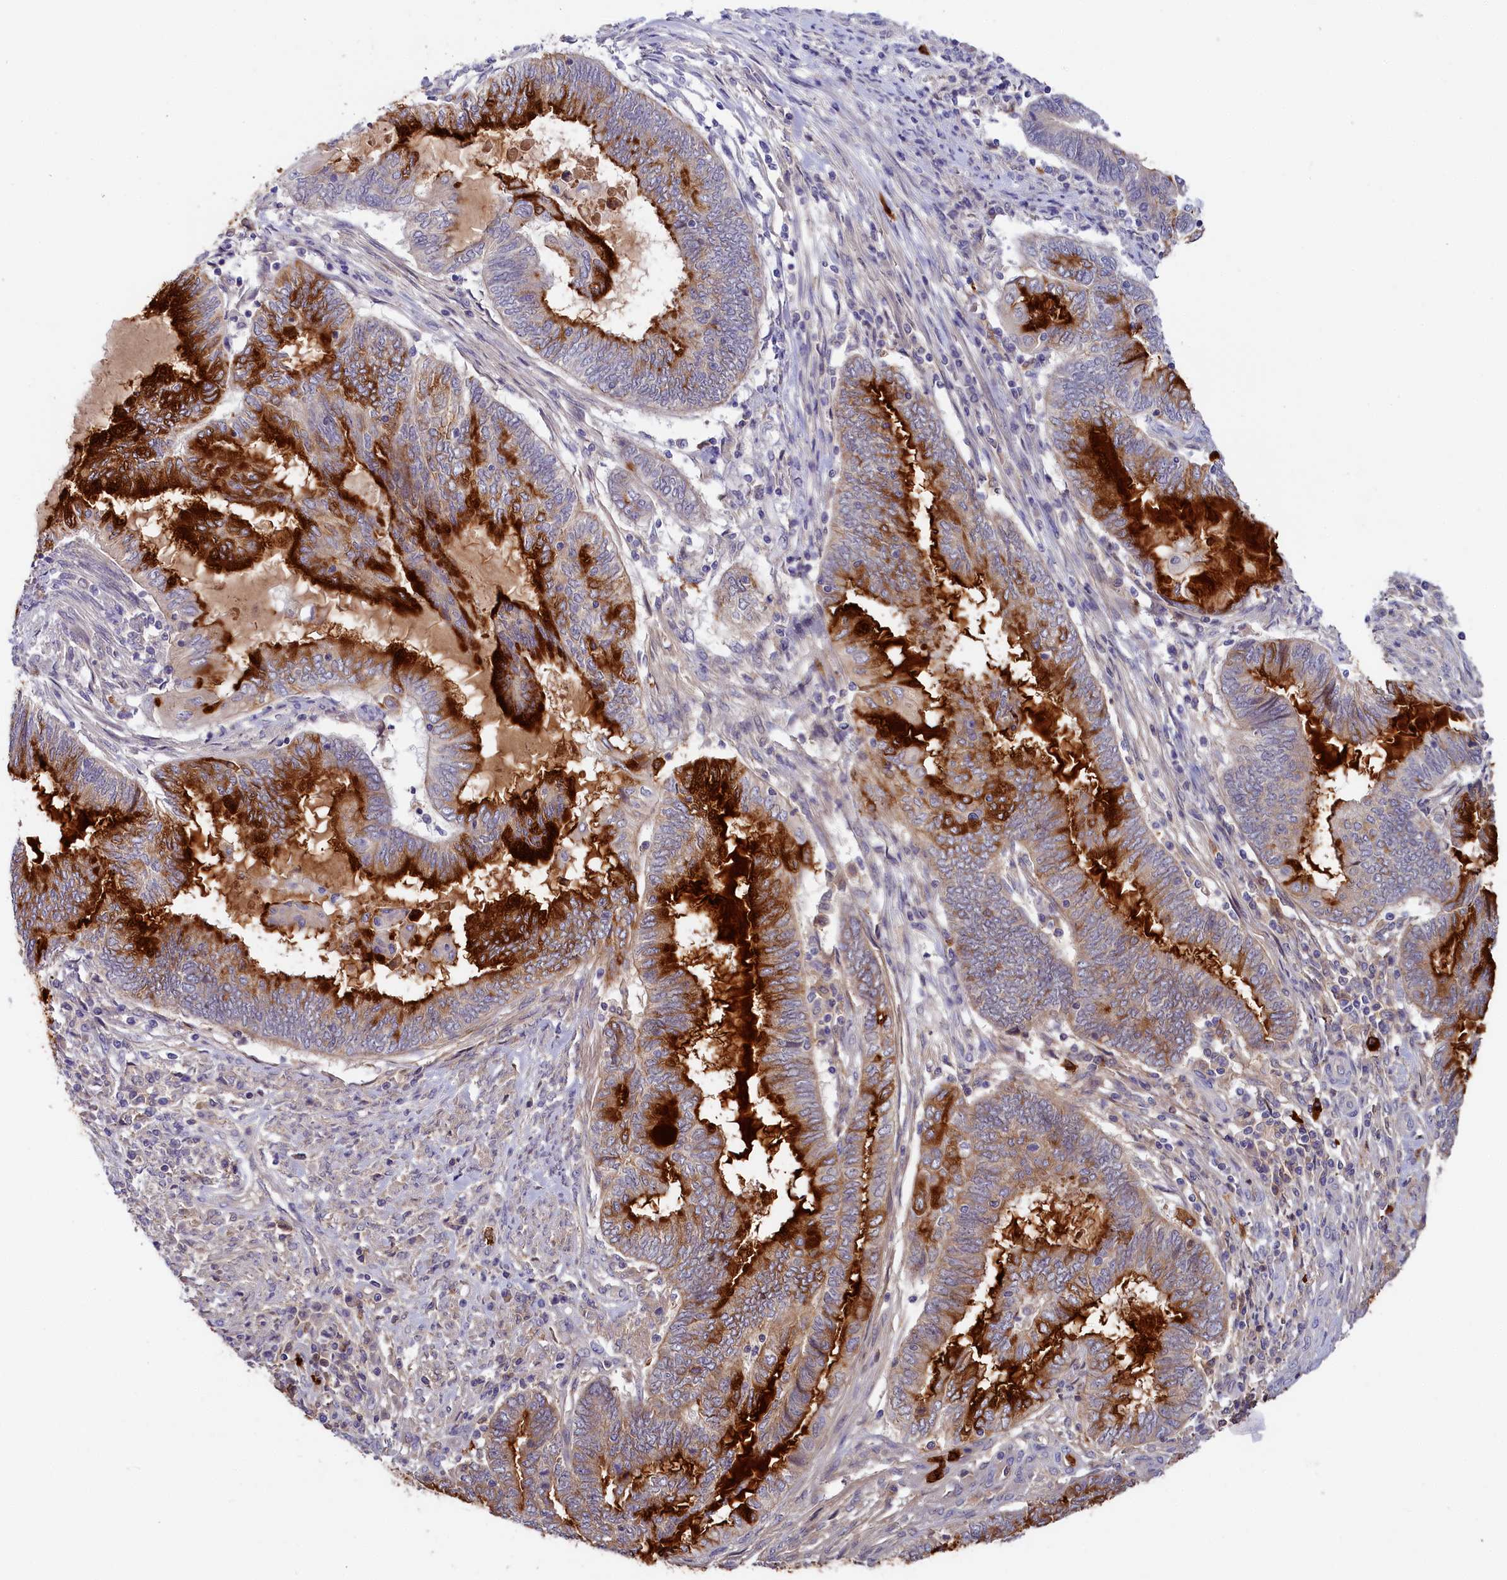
{"staining": {"intensity": "strong", "quantity": "25%-75%", "location": "cytoplasmic/membranous"}, "tissue": "endometrial cancer", "cell_type": "Tumor cells", "image_type": "cancer", "snomed": [{"axis": "morphology", "description": "Adenocarcinoma, NOS"}, {"axis": "topography", "description": "Uterus"}, {"axis": "topography", "description": "Endometrium"}], "caption": "Immunohistochemistry histopathology image of adenocarcinoma (endometrial) stained for a protein (brown), which displays high levels of strong cytoplasmic/membranous staining in about 25%-75% of tumor cells.", "gene": "ADGRD1", "patient": {"sex": "female", "age": 70}}